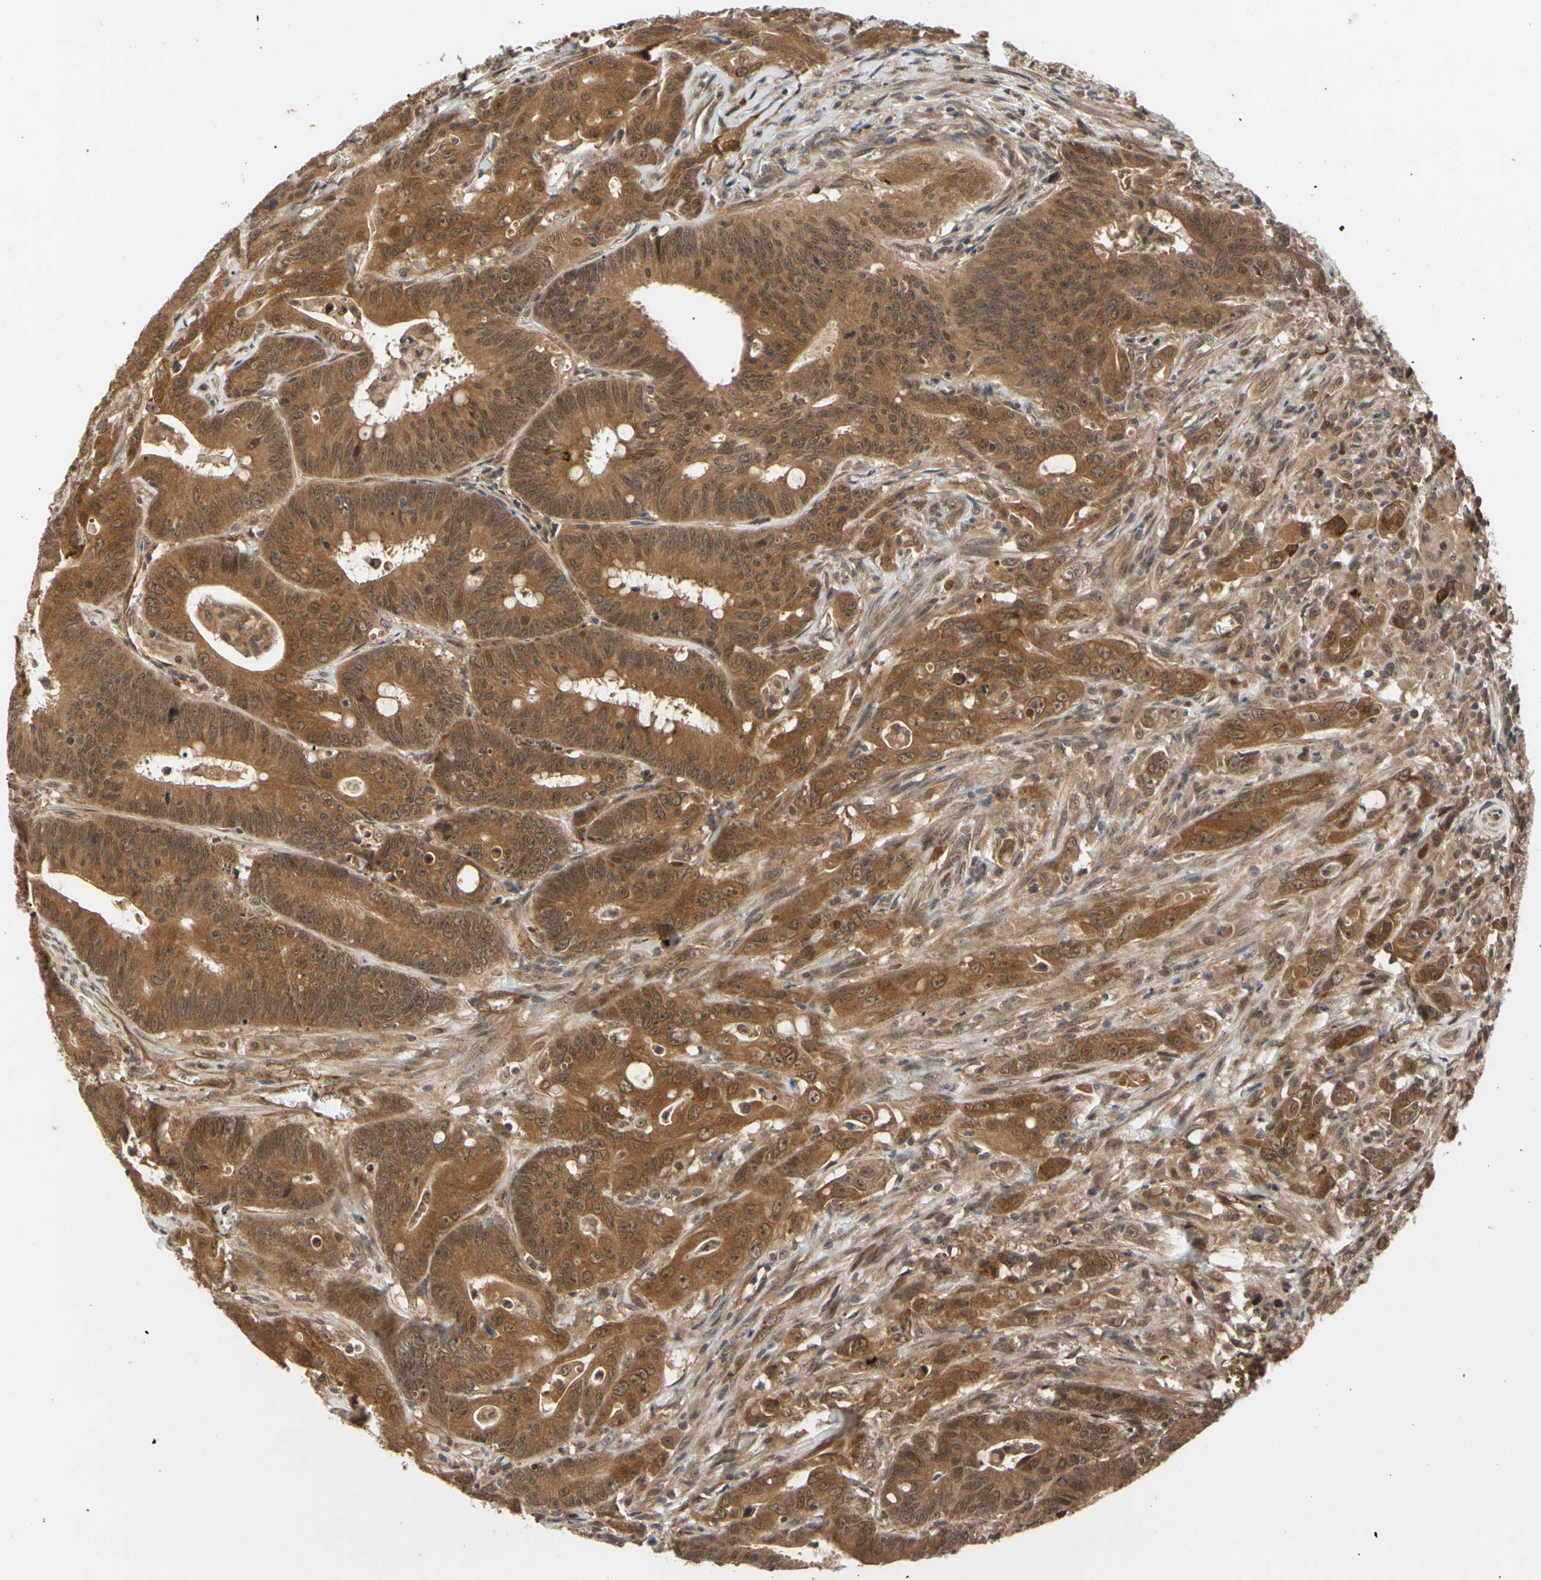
{"staining": {"intensity": "strong", "quantity": ">75%", "location": "cytoplasmic/membranous"}, "tissue": "colorectal cancer", "cell_type": "Tumor cells", "image_type": "cancer", "snomed": [{"axis": "morphology", "description": "Adenocarcinoma, NOS"}, {"axis": "topography", "description": "Colon"}], "caption": "Approximately >75% of tumor cells in colorectal cancer demonstrate strong cytoplasmic/membranous protein staining as visualized by brown immunohistochemical staining.", "gene": "CYTIP", "patient": {"sex": "male", "age": 45}}